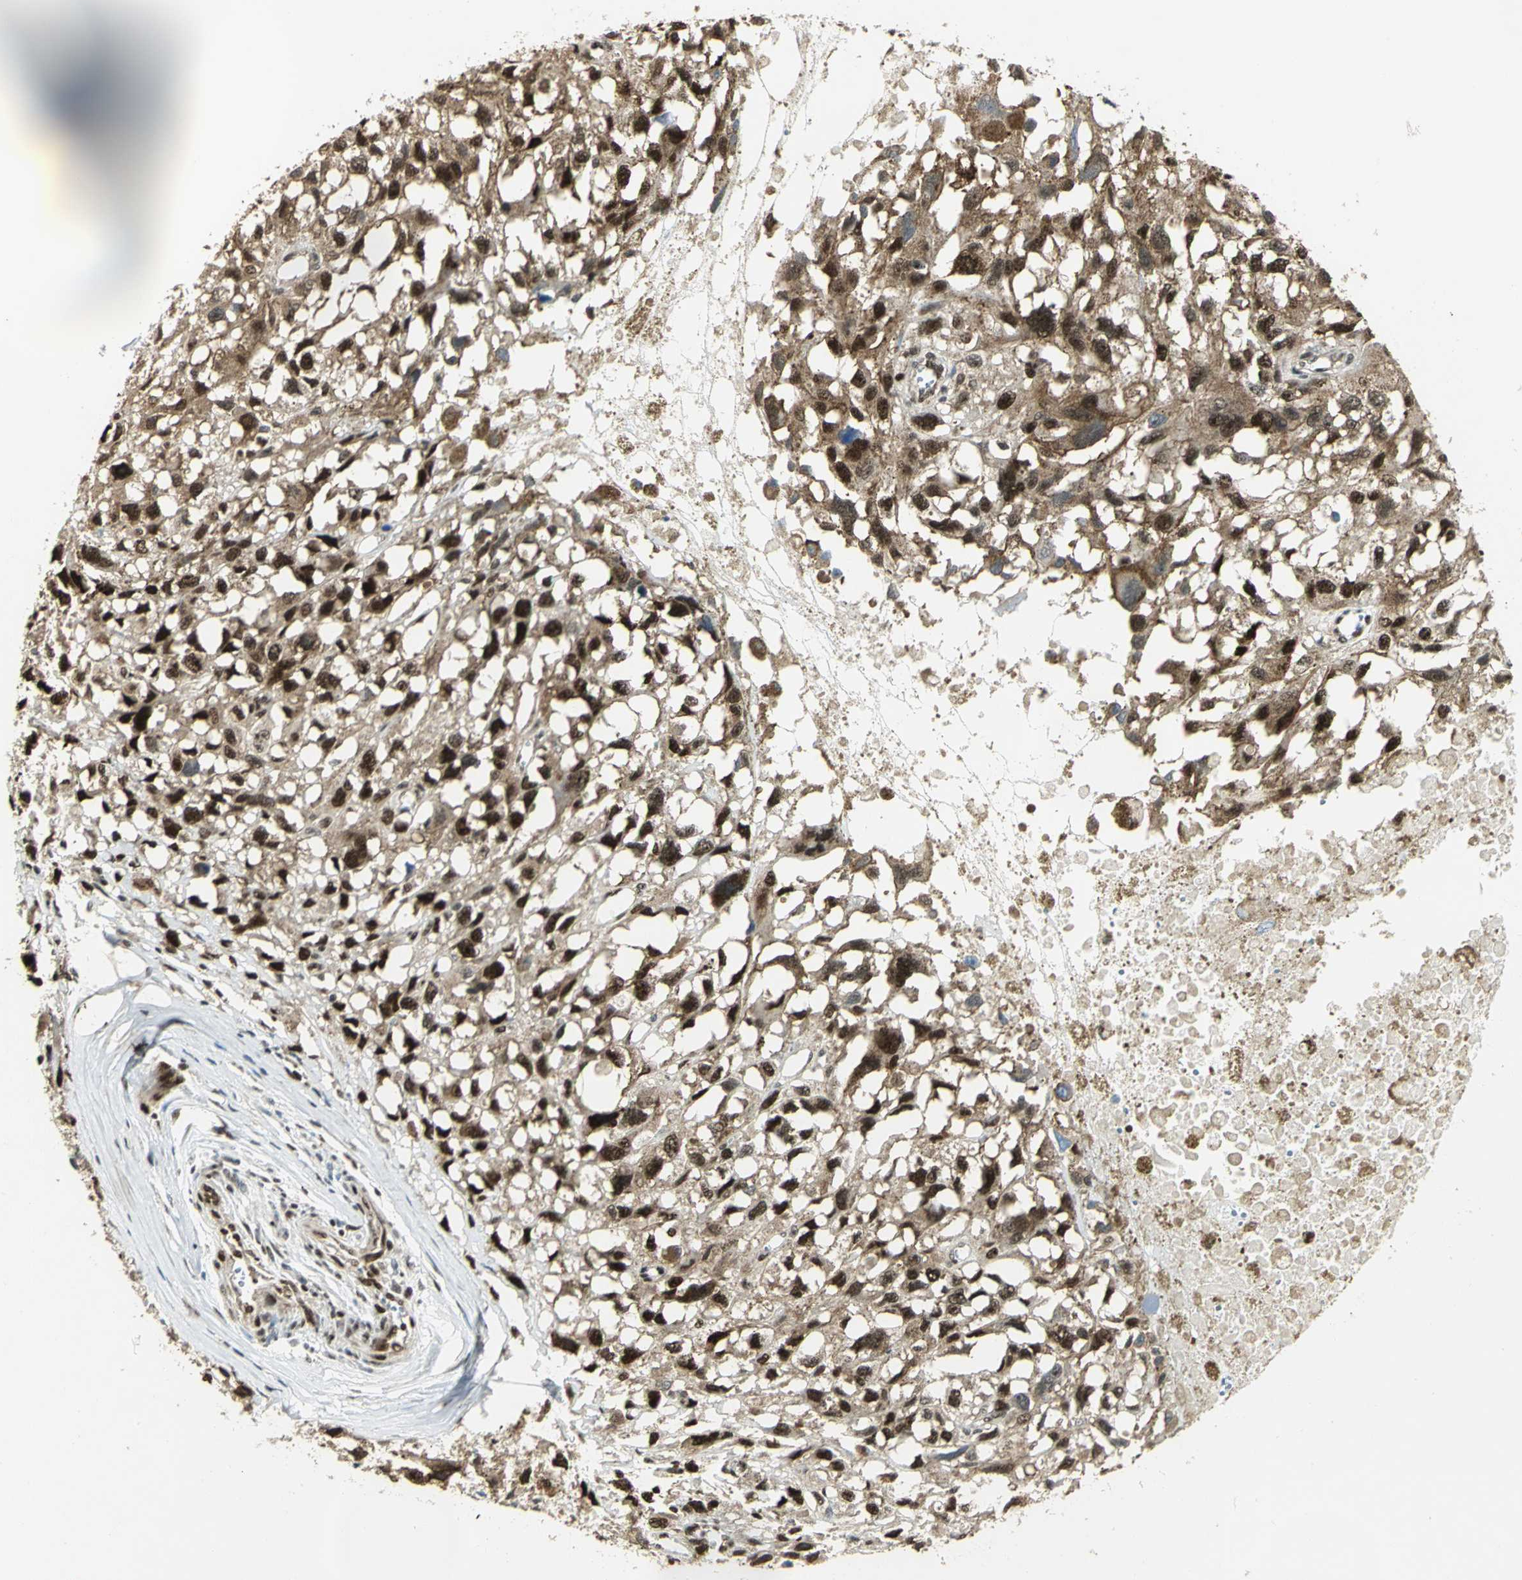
{"staining": {"intensity": "strong", "quantity": ">75%", "location": "cytoplasmic/membranous,nuclear"}, "tissue": "melanoma", "cell_type": "Tumor cells", "image_type": "cancer", "snomed": [{"axis": "morphology", "description": "Malignant melanoma, Metastatic site"}, {"axis": "topography", "description": "Lymph node"}], "caption": "Immunohistochemical staining of human melanoma reveals strong cytoplasmic/membranous and nuclear protein positivity in approximately >75% of tumor cells.", "gene": "DDX5", "patient": {"sex": "male", "age": 59}}